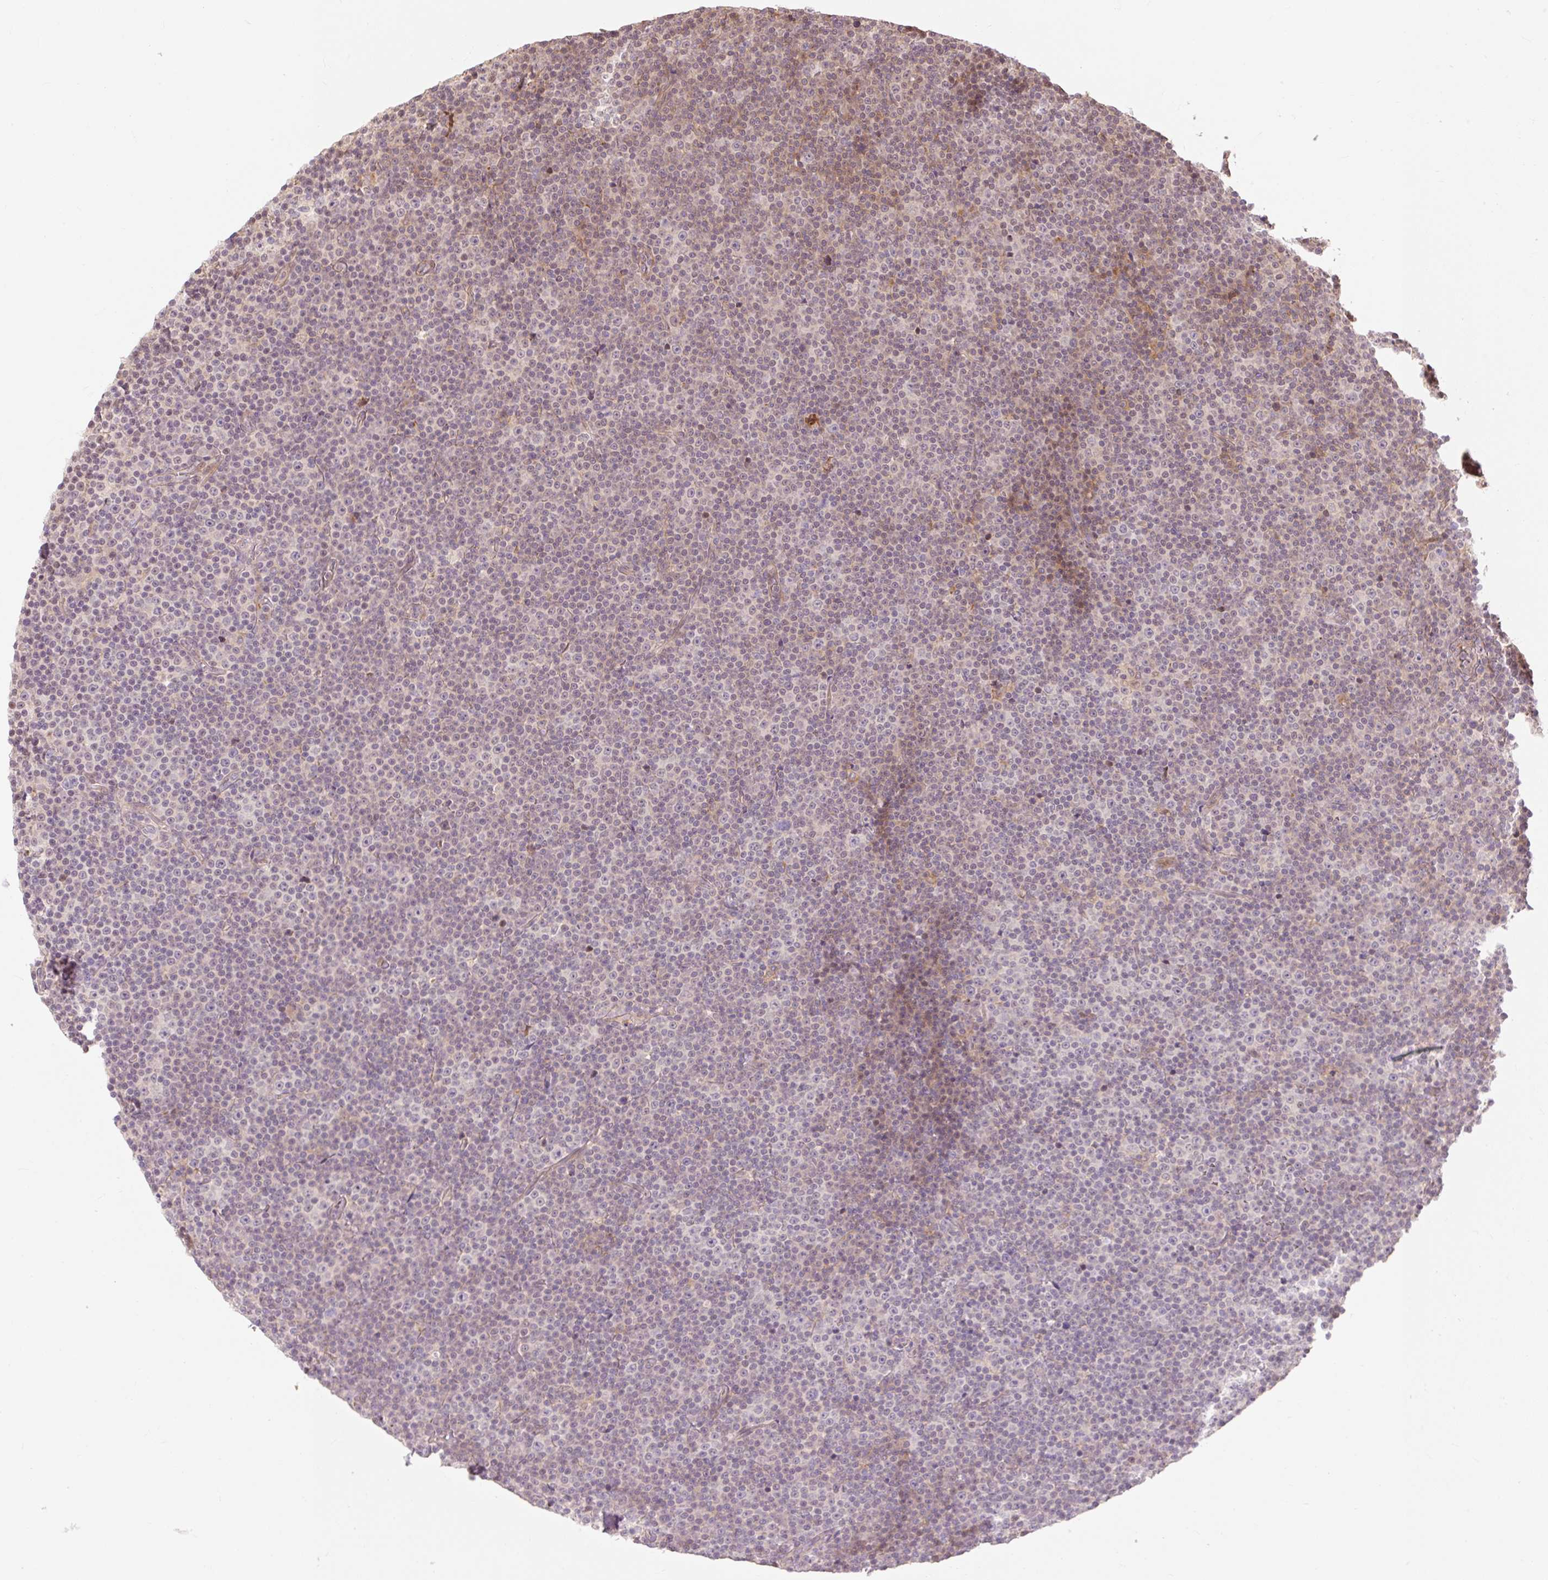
{"staining": {"intensity": "weak", "quantity": "<25%", "location": "nuclear"}, "tissue": "lymphoma", "cell_type": "Tumor cells", "image_type": "cancer", "snomed": [{"axis": "morphology", "description": "Malignant lymphoma, non-Hodgkin's type, Low grade"}, {"axis": "topography", "description": "Lymph node"}], "caption": "Tumor cells show no significant staining in low-grade malignant lymphoma, non-Hodgkin's type.", "gene": "EMC10", "patient": {"sex": "female", "age": 67}}